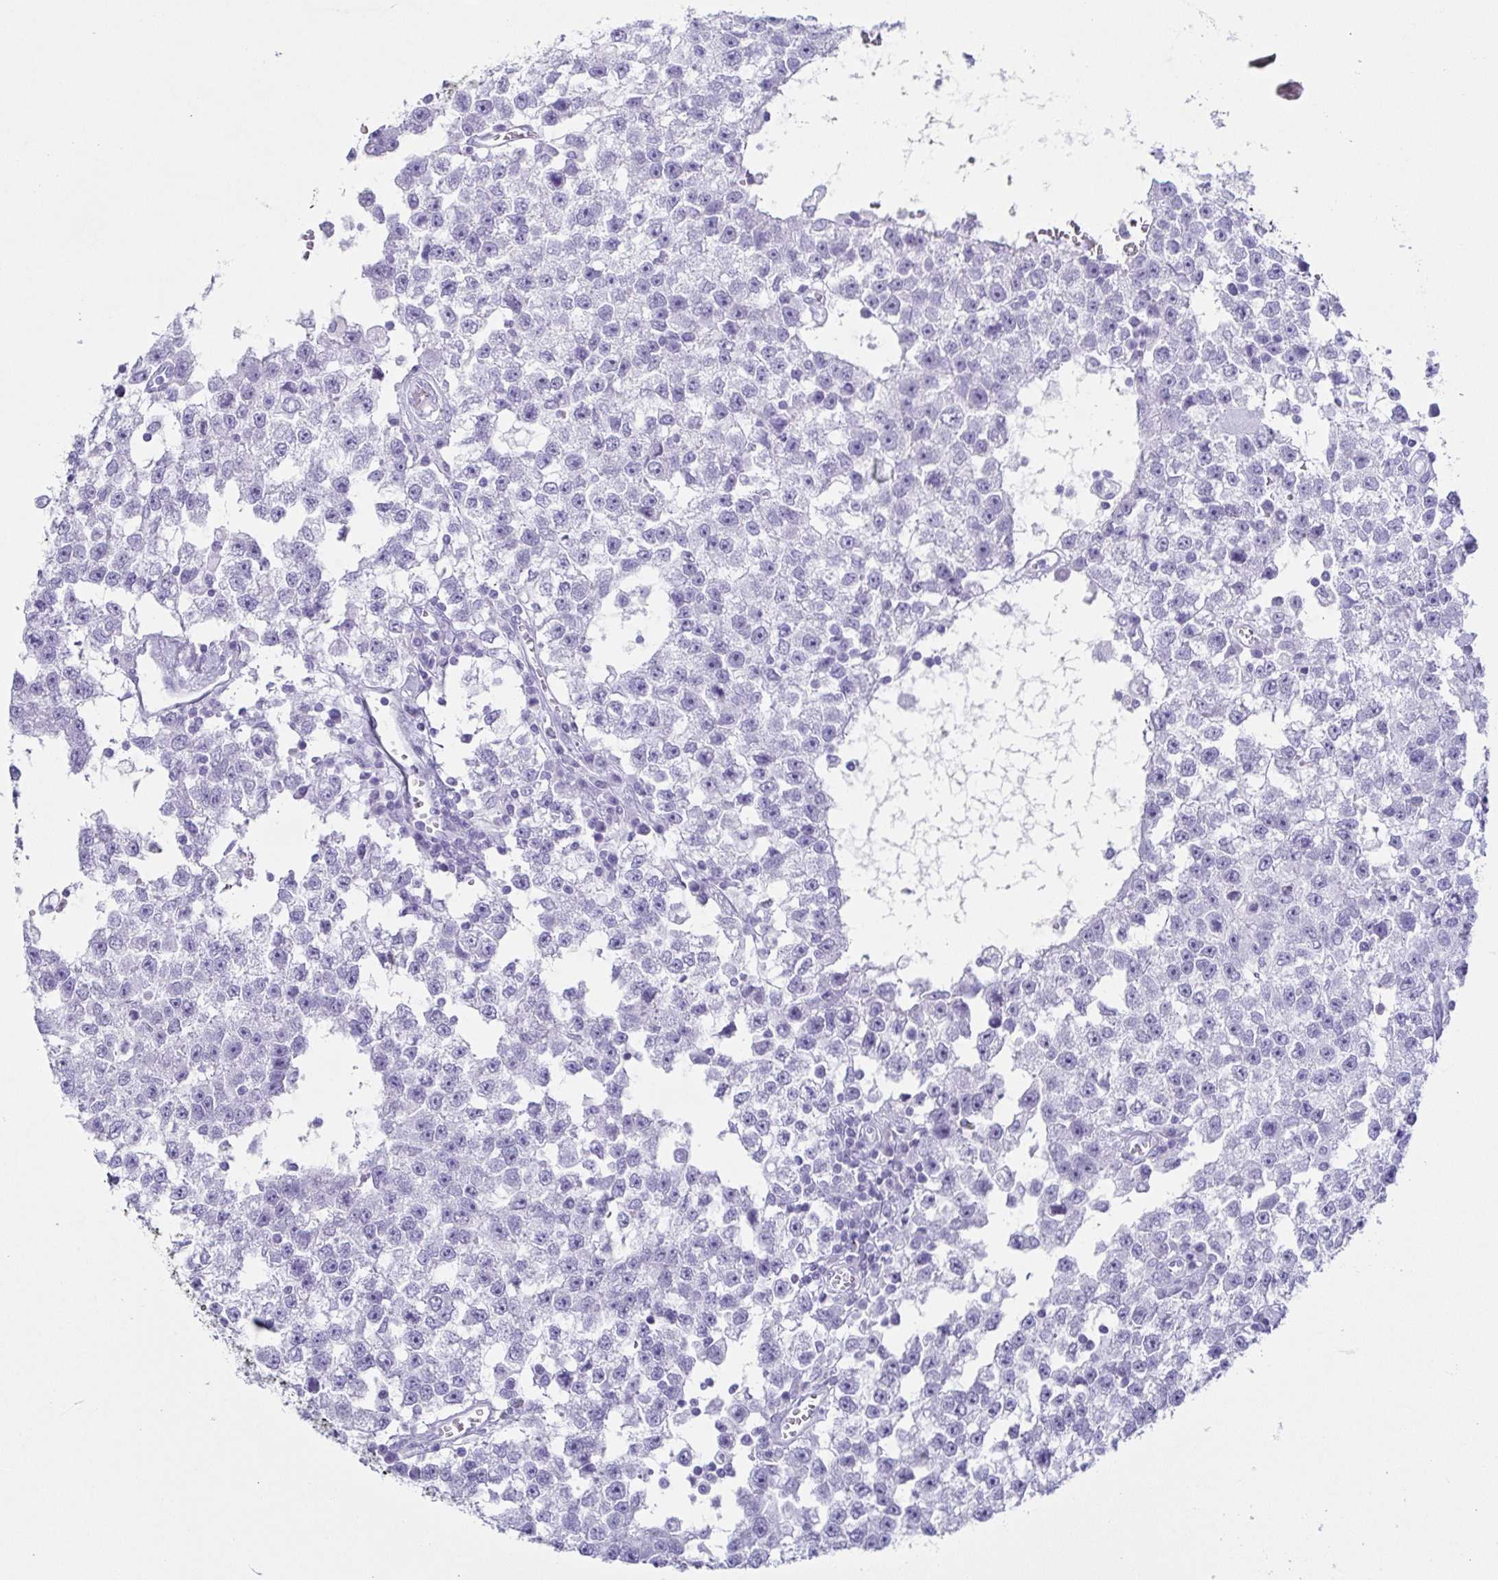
{"staining": {"intensity": "negative", "quantity": "none", "location": "none"}, "tissue": "testis cancer", "cell_type": "Tumor cells", "image_type": "cancer", "snomed": [{"axis": "morphology", "description": "Seminoma, NOS"}, {"axis": "topography", "description": "Testis"}], "caption": "Protein analysis of testis seminoma exhibits no significant expression in tumor cells. Nuclei are stained in blue.", "gene": "ZG16B", "patient": {"sex": "male", "age": 34}}